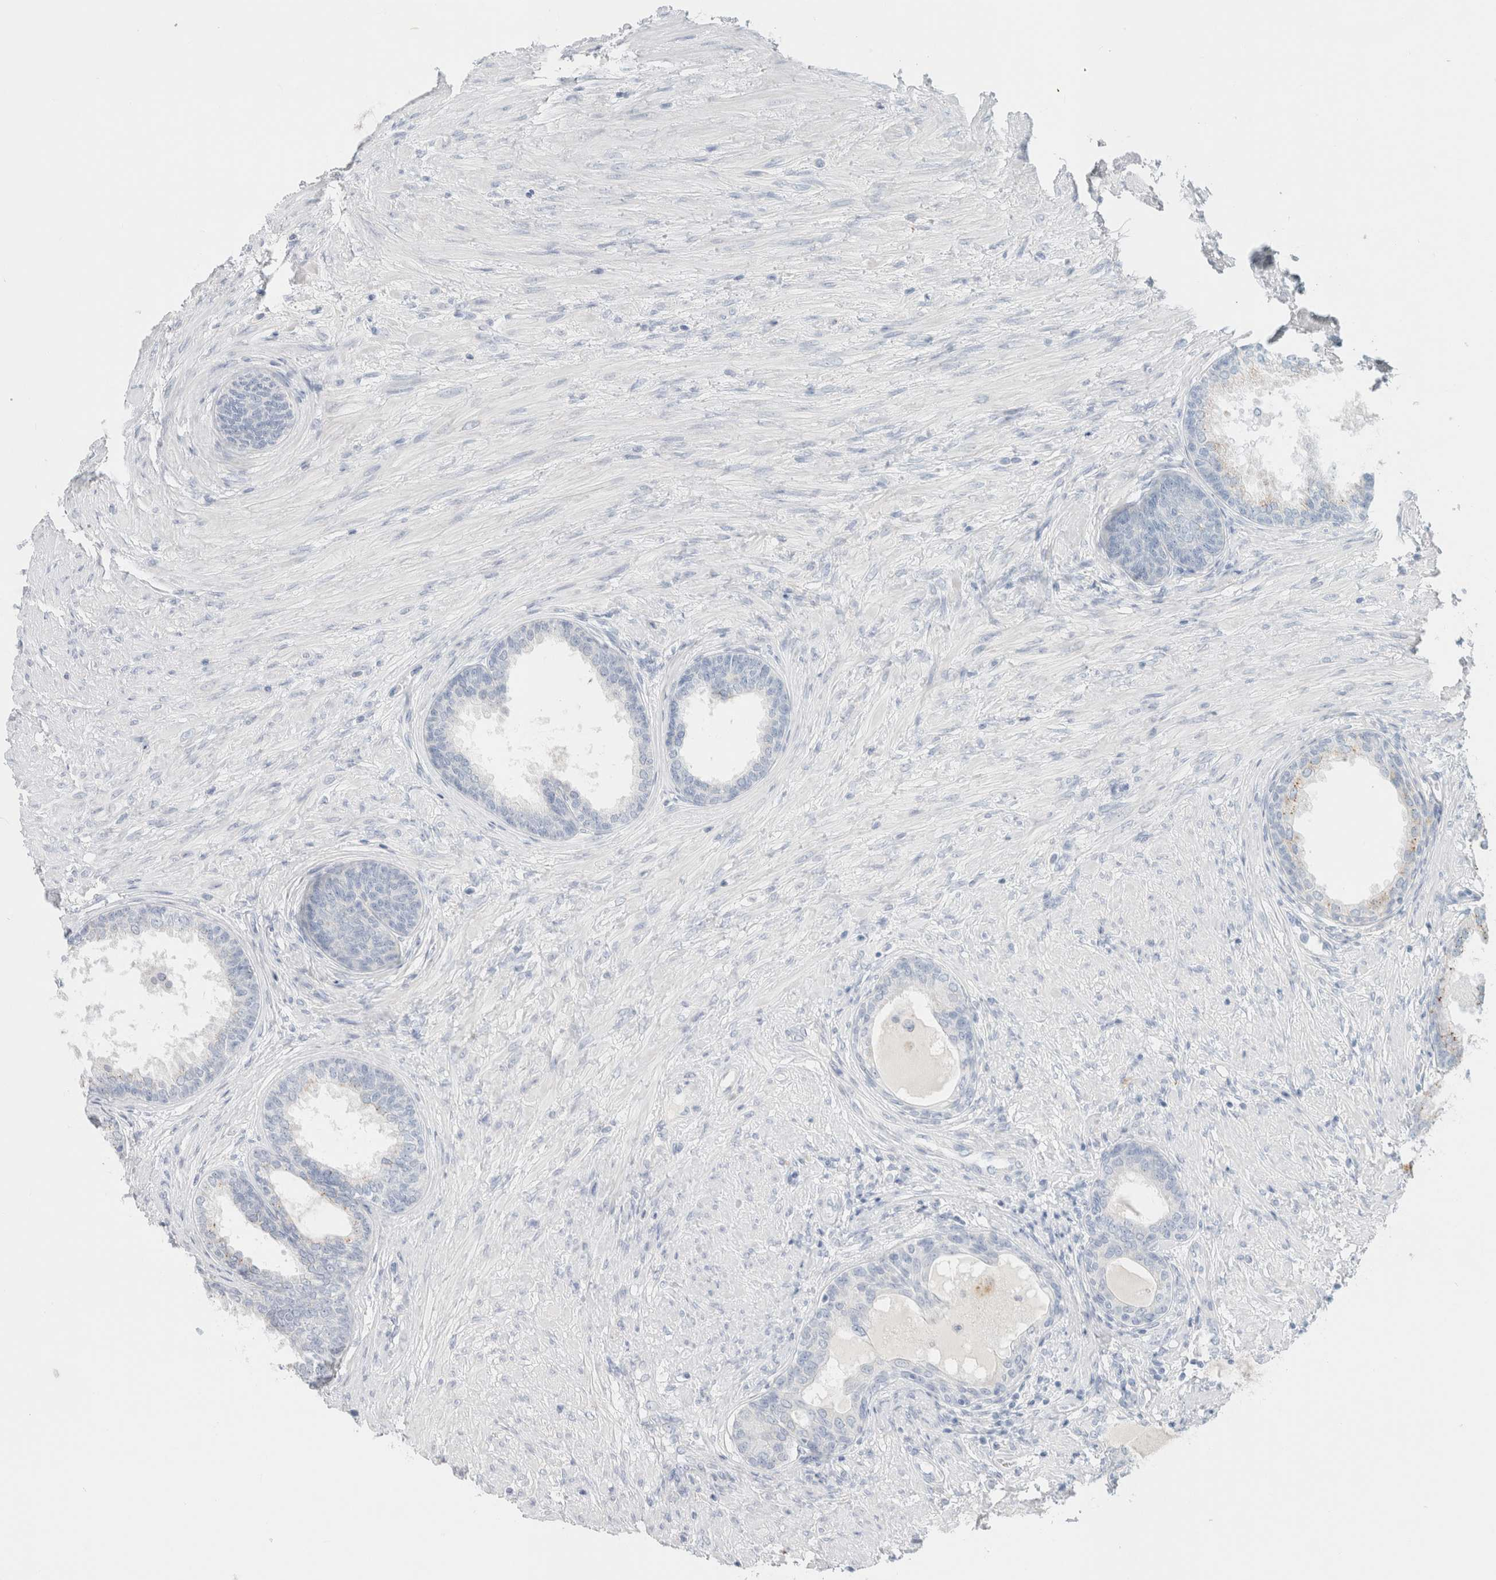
{"staining": {"intensity": "moderate", "quantity": "<25%", "location": "cytoplasmic/membranous"}, "tissue": "prostate", "cell_type": "Glandular cells", "image_type": "normal", "snomed": [{"axis": "morphology", "description": "Normal tissue, NOS"}, {"axis": "topography", "description": "Prostate"}], "caption": "Moderate cytoplasmic/membranous positivity for a protein is seen in about <25% of glandular cells of normal prostate using immunohistochemistry.", "gene": "CPQ", "patient": {"sex": "male", "age": 76}}